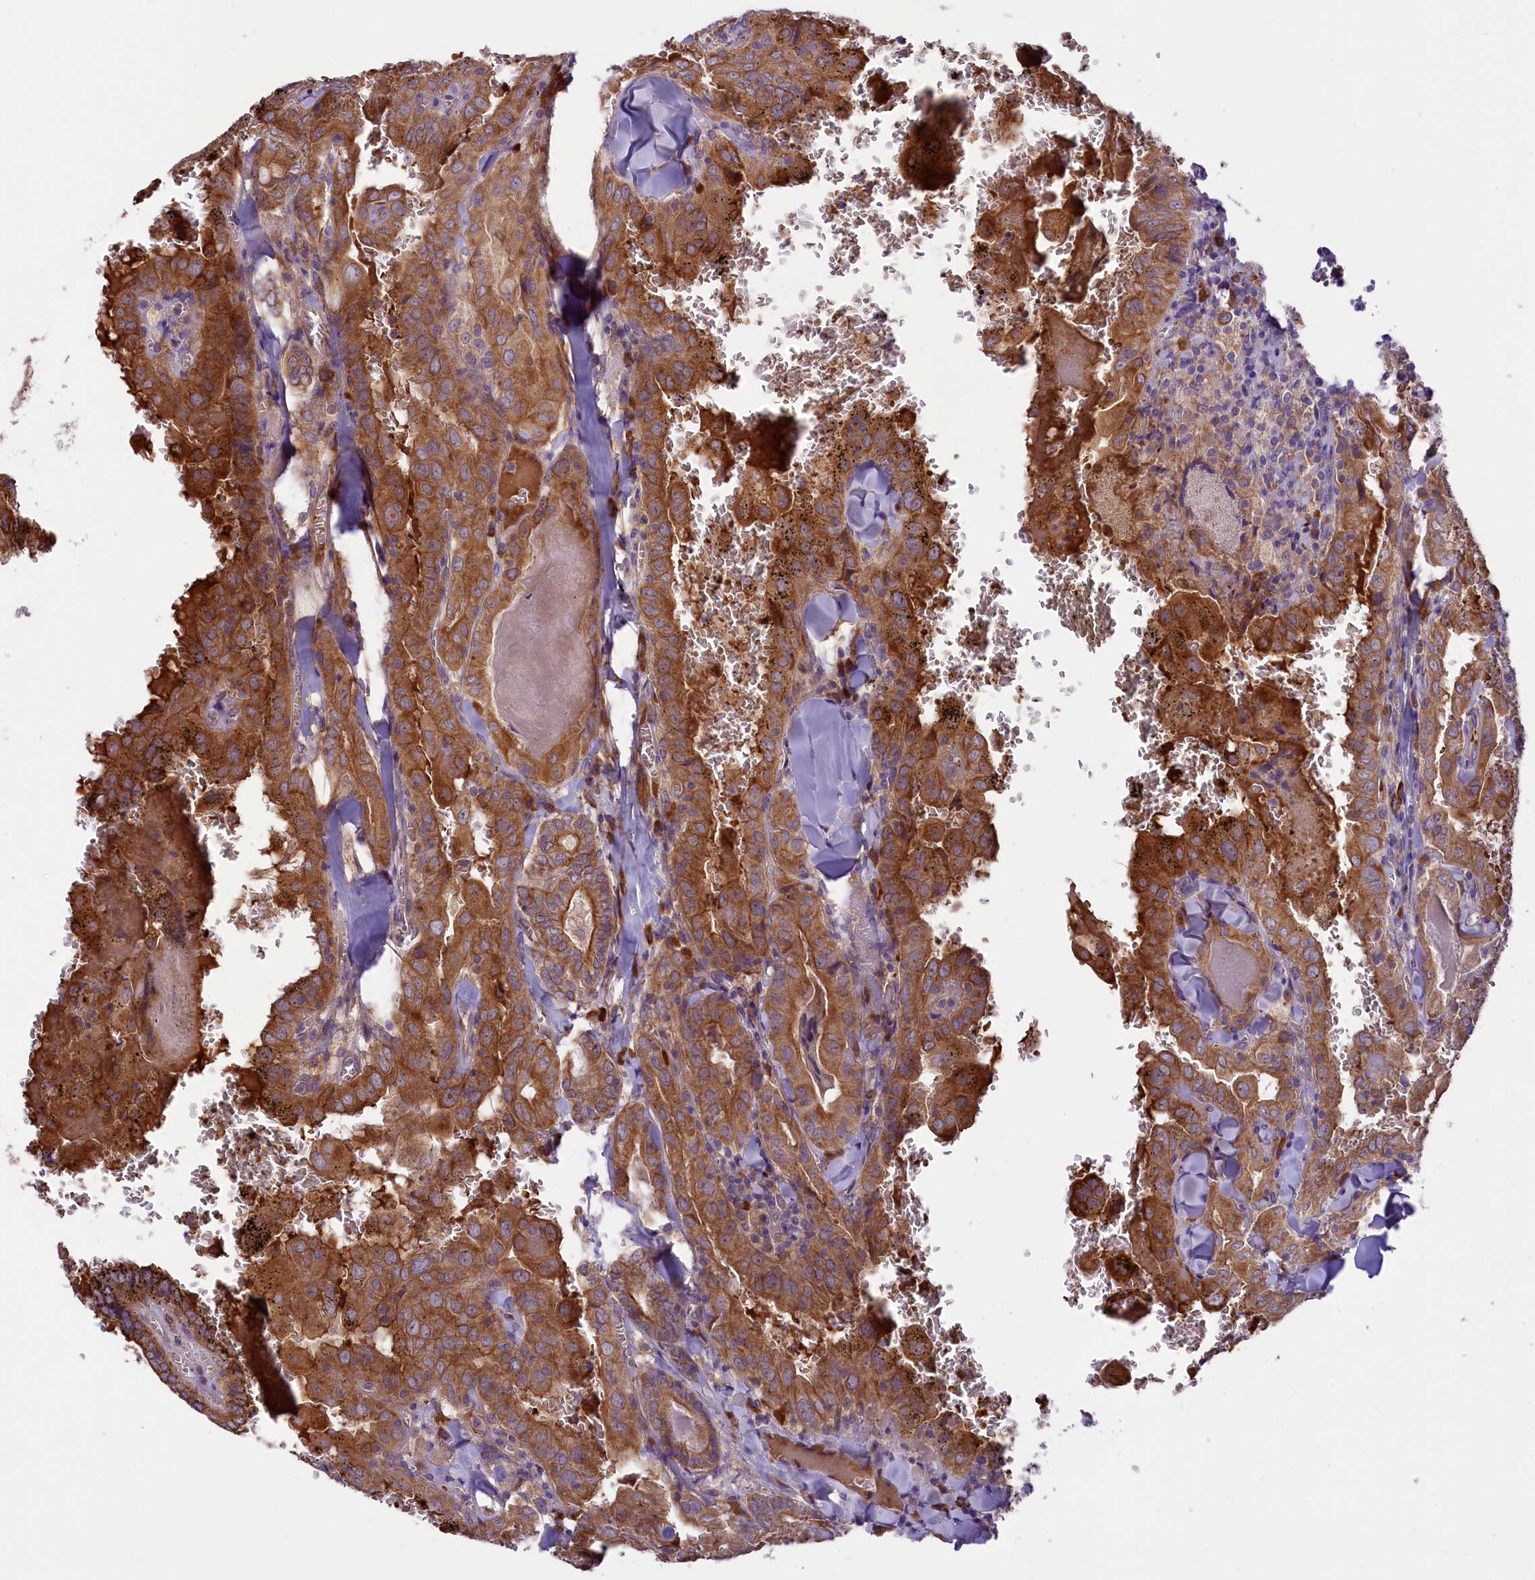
{"staining": {"intensity": "strong", "quantity": ">75%", "location": "cytoplasmic/membranous"}, "tissue": "thyroid cancer", "cell_type": "Tumor cells", "image_type": "cancer", "snomed": [{"axis": "morphology", "description": "Papillary adenocarcinoma, NOS"}, {"axis": "topography", "description": "Thyroid gland"}], "caption": "This histopathology image demonstrates thyroid cancer stained with IHC to label a protein in brown. The cytoplasmic/membranous of tumor cells show strong positivity for the protein. Nuclei are counter-stained blue.", "gene": "LARP4", "patient": {"sex": "female", "age": 72}}